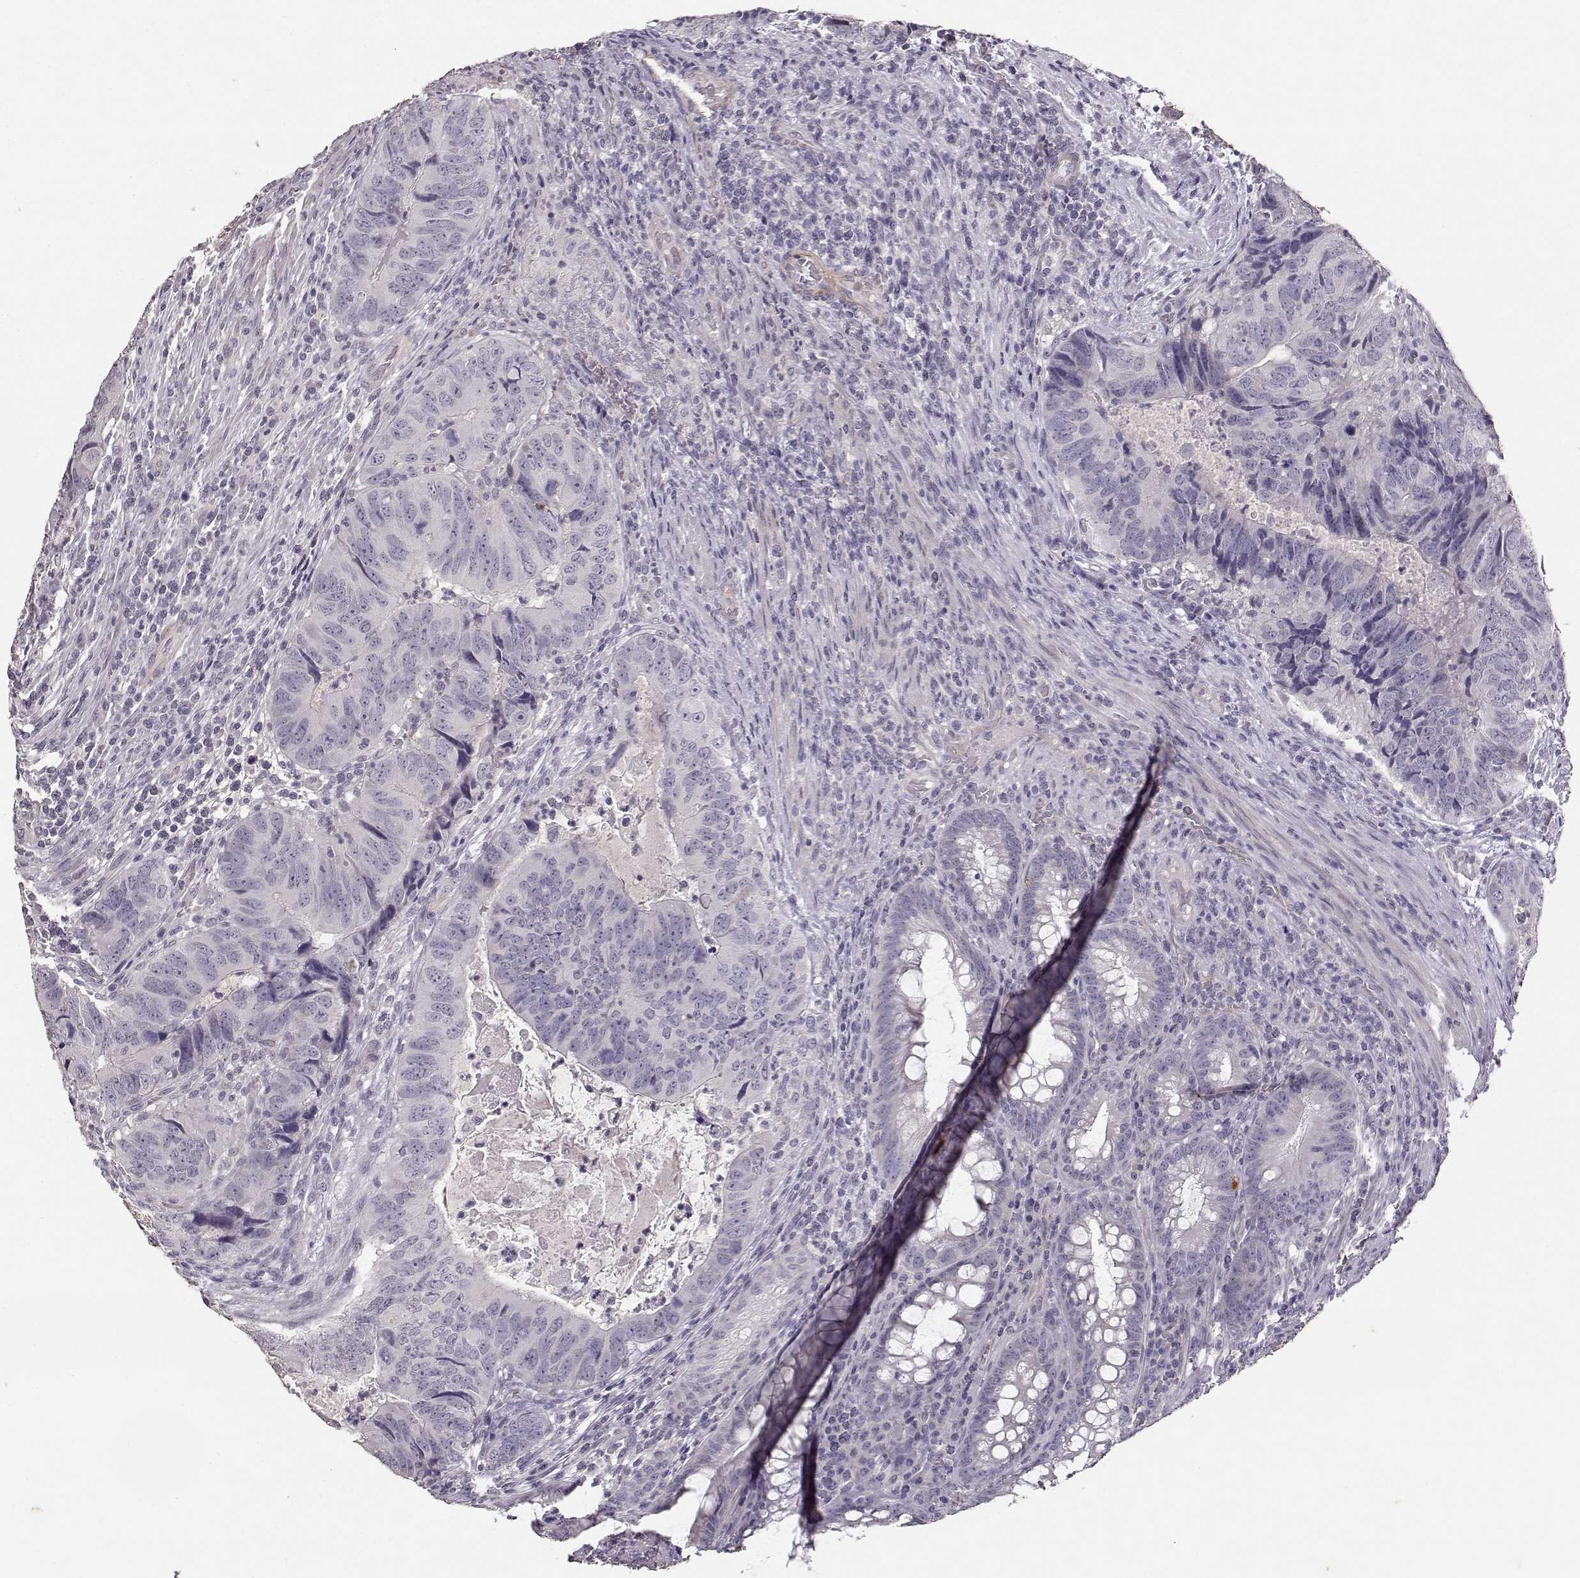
{"staining": {"intensity": "negative", "quantity": "none", "location": "none"}, "tissue": "colorectal cancer", "cell_type": "Tumor cells", "image_type": "cancer", "snomed": [{"axis": "morphology", "description": "Adenocarcinoma, NOS"}, {"axis": "topography", "description": "Colon"}], "caption": "There is no significant positivity in tumor cells of colorectal adenocarcinoma.", "gene": "LAMA5", "patient": {"sex": "male", "age": 79}}